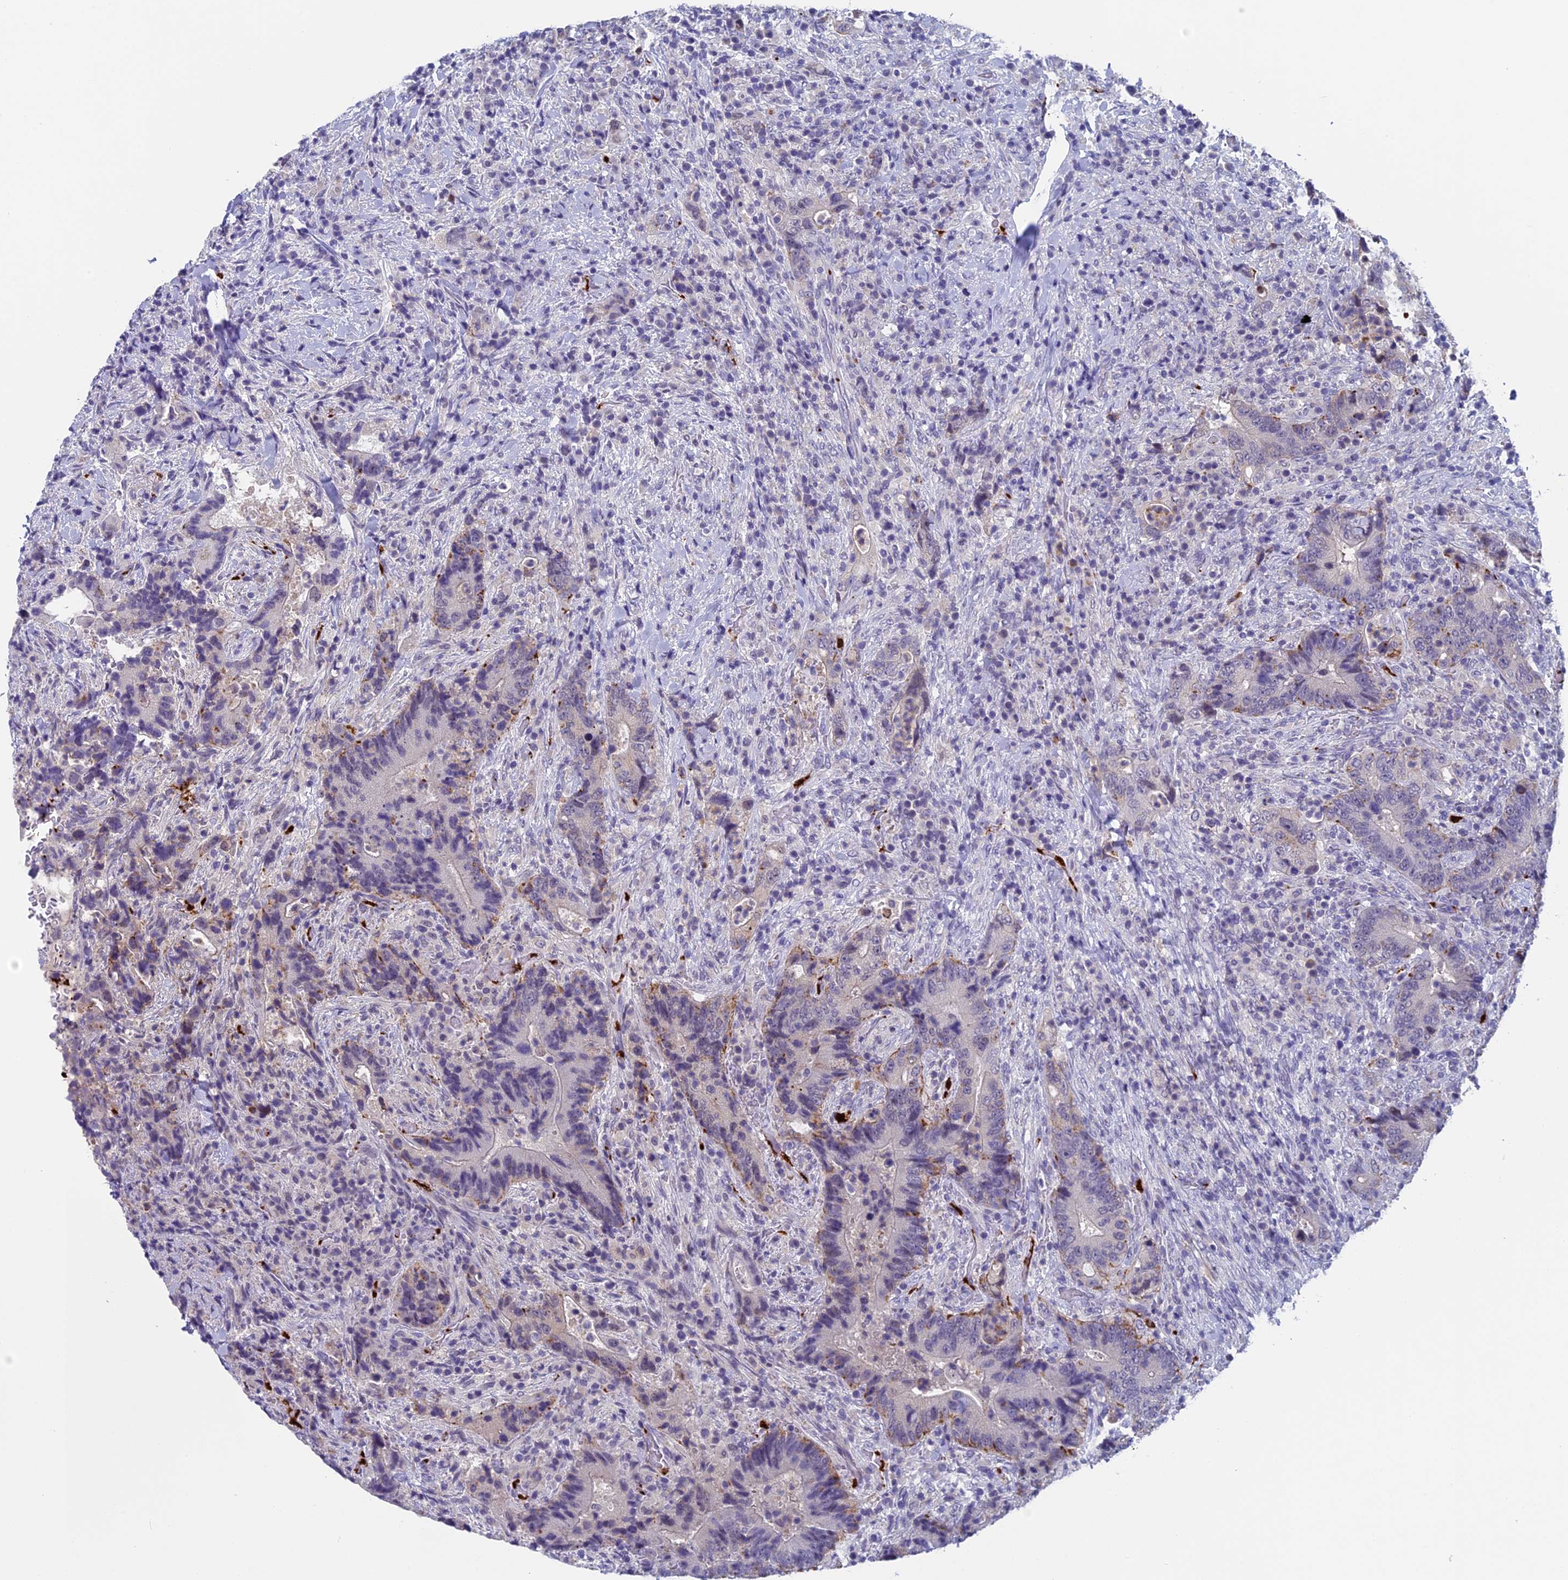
{"staining": {"intensity": "moderate", "quantity": "<25%", "location": "cytoplasmic/membranous"}, "tissue": "colorectal cancer", "cell_type": "Tumor cells", "image_type": "cancer", "snomed": [{"axis": "morphology", "description": "Adenocarcinoma, NOS"}, {"axis": "topography", "description": "Colon"}], "caption": "This is a photomicrograph of IHC staining of adenocarcinoma (colorectal), which shows moderate expression in the cytoplasmic/membranous of tumor cells.", "gene": "AIFM2", "patient": {"sex": "female", "age": 75}}